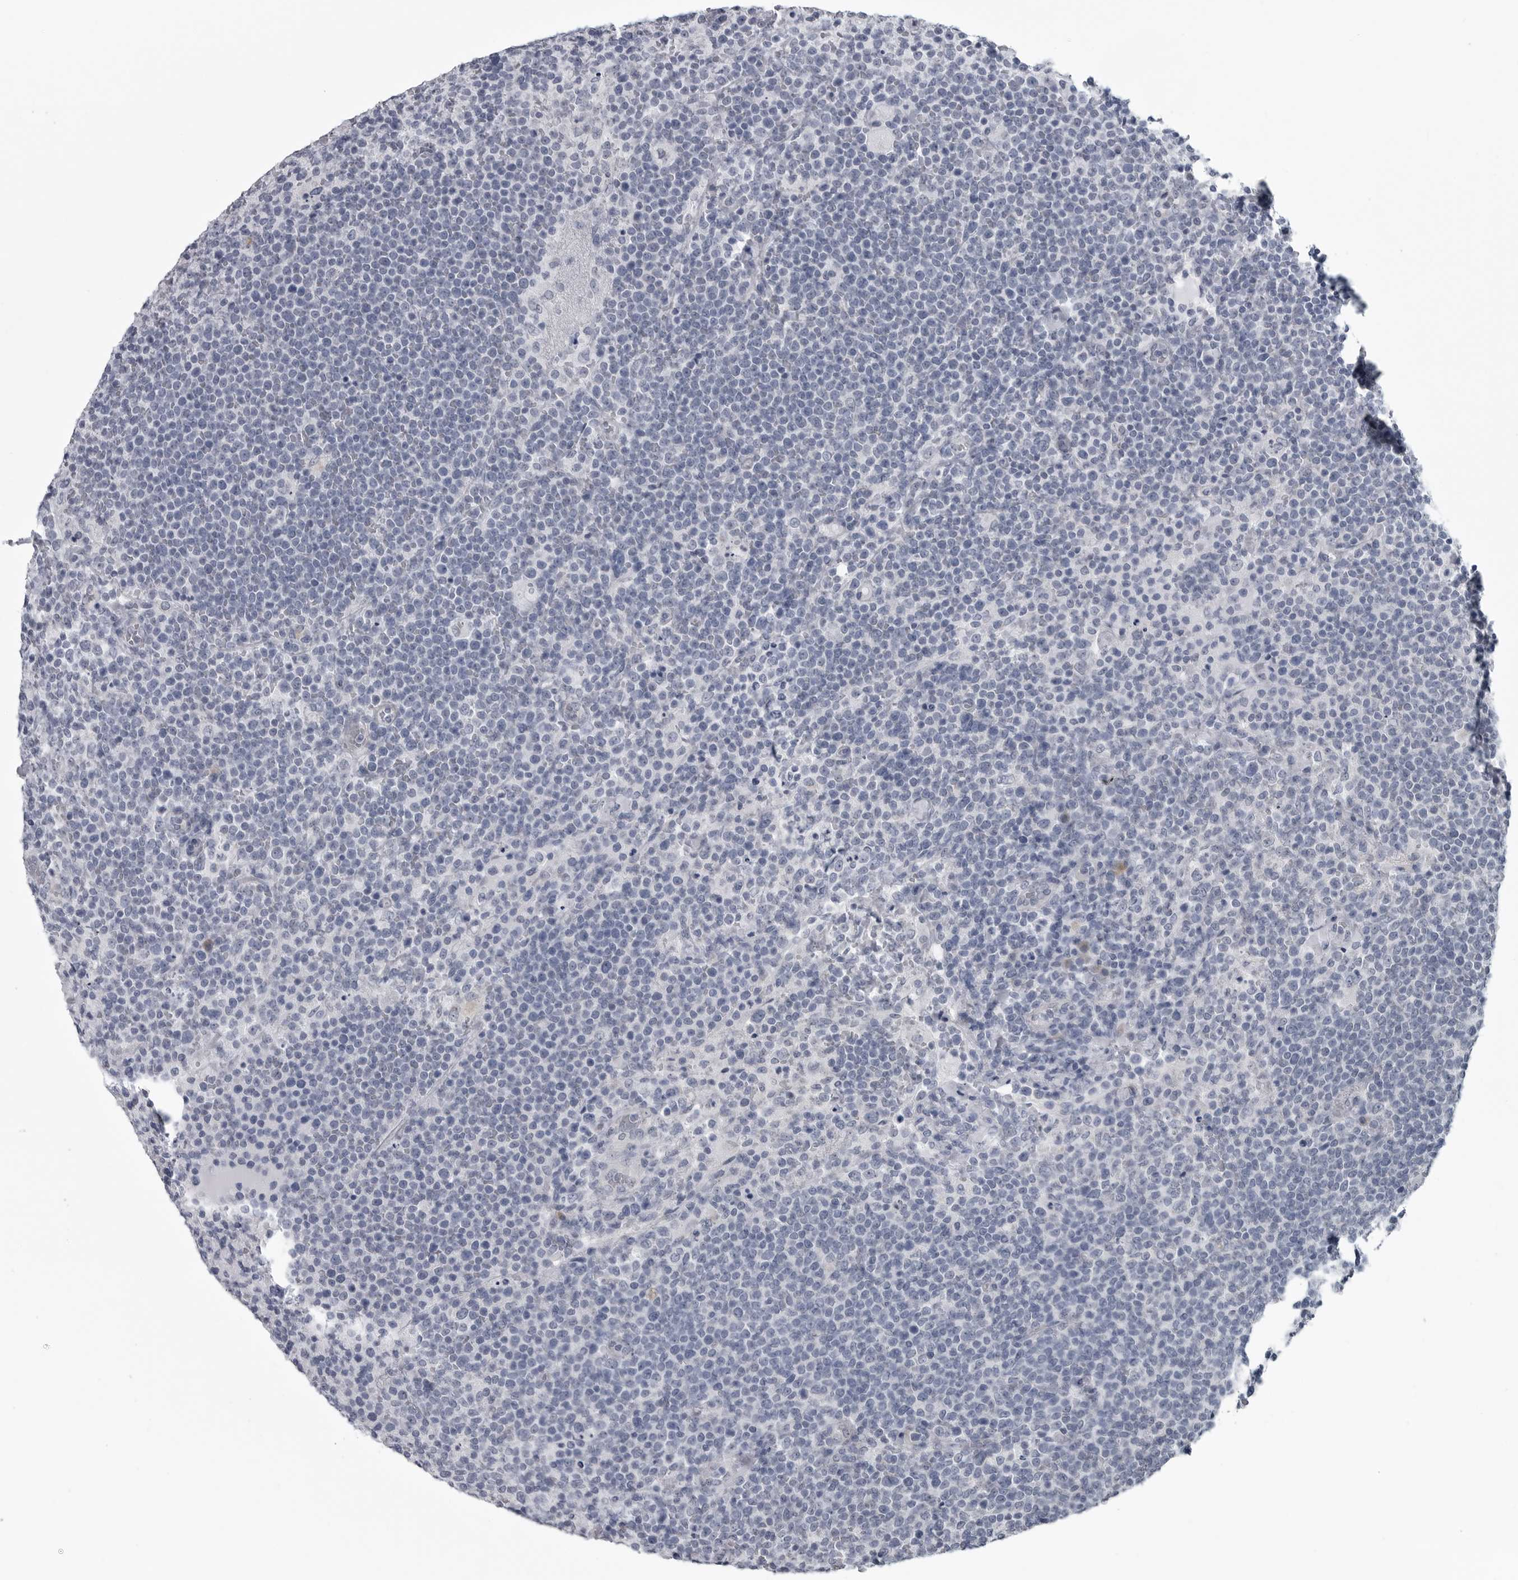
{"staining": {"intensity": "negative", "quantity": "none", "location": "none"}, "tissue": "lymphoma", "cell_type": "Tumor cells", "image_type": "cancer", "snomed": [{"axis": "morphology", "description": "Malignant lymphoma, non-Hodgkin's type, High grade"}, {"axis": "topography", "description": "Lymph node"}], "caption": "This is an immunohistochemistry (IHC) histopathology image of human high-grade malignant lymphoma, non-Hodgkin's type. There is no expression in tumor cells.", "gene": "MYOC", "patient": {"sex": "male", "age": 61}}